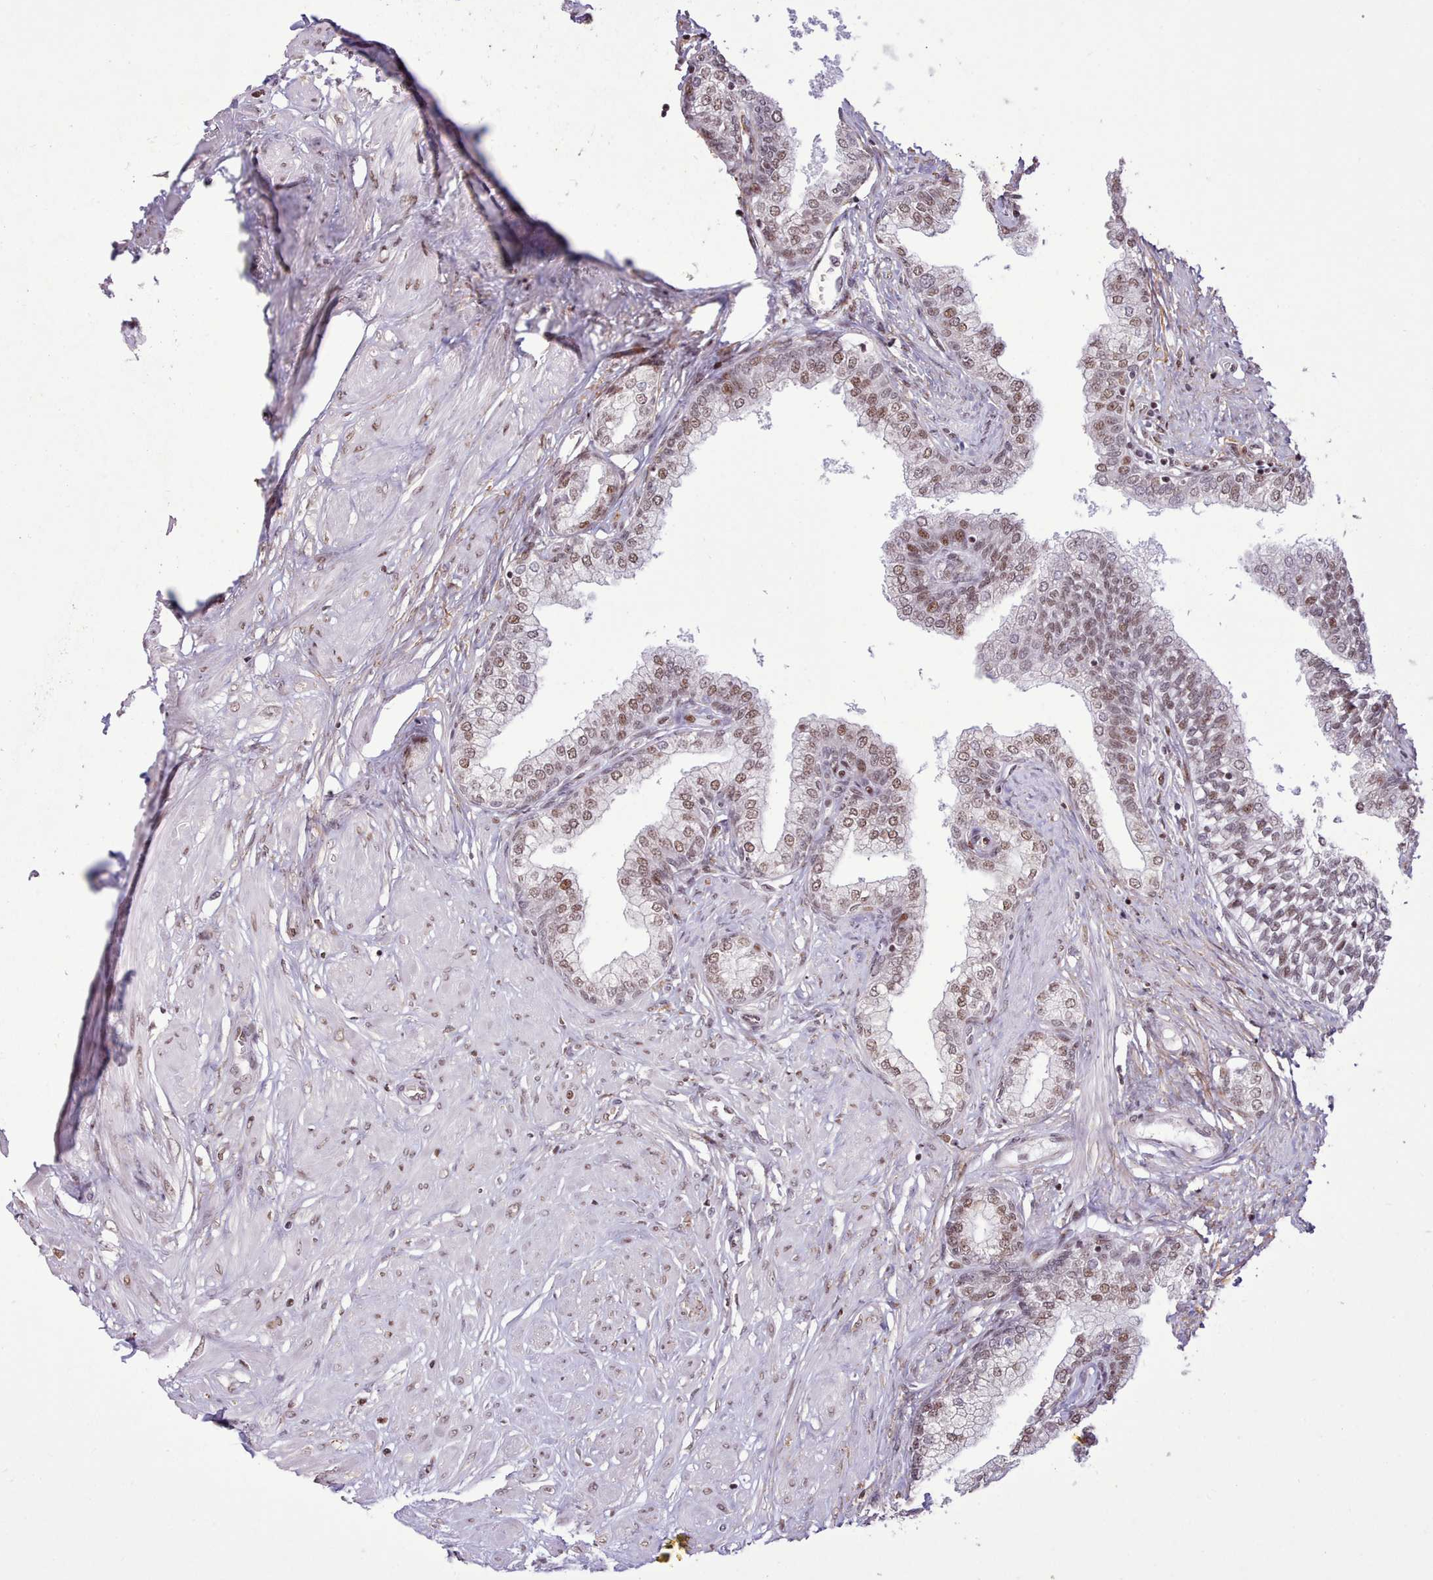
{"staining": {"intensity": "moderate", "quantity": ">75%", "location": "nuclear"}, "tissue": "prostate", "cell_type": "Glandular cells", "image_type": "normal", "snomed": [{"axis": "morphology", "description": "Normal tissue, NOS"}, {"axis": "topography", "description": "Prostate"}], "caption": "Immunohistochemical staining of benign prostate displays moderate nuclear protein positivity in approximately >75% of glandular cells. The staining was performed using DAB (3,3'-diaminobenzidine) to visualize the protein expression in brown, while the nuclei were stained in blue with hematoxylin (Magnification: 20x).", "gene": "TAF15", "patient": {"sex": "male", "age": 60}}